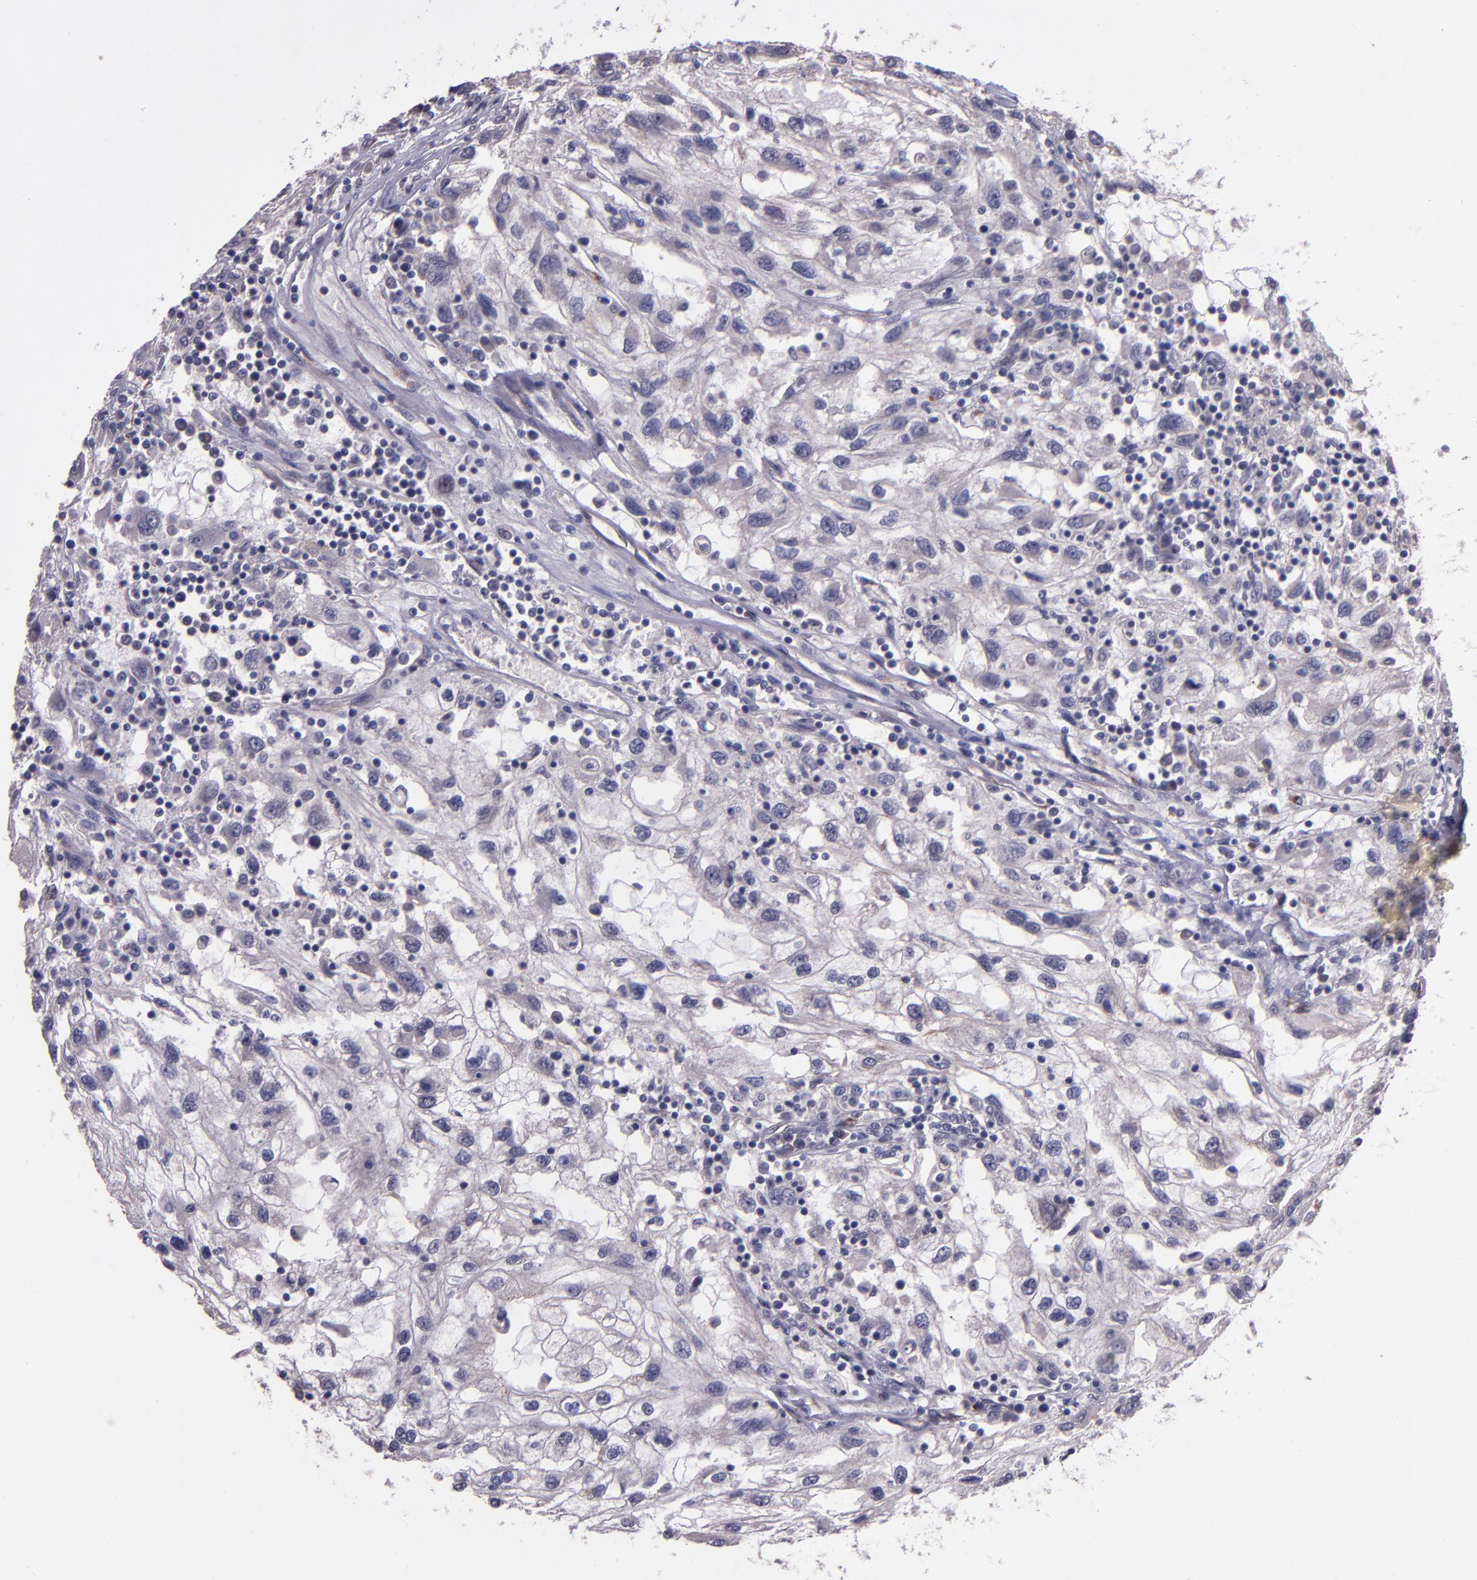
{"staining": {"intensity": "negative", "quantity": "none", "location": "none"}, "tissue": "renal cancer", "cell_type": "Tumor cells", "image_type": "cancer", "snomed": [{"axis": "morphology", "description": "Normal tissue, NOS"}, {"axis": "morphology", "description": "Adenocarcinoma, NOS"}, {"axis": "topography", "description": "Kidney"}], "caption": "The image demonstrates no significant staining in tumor cells of adenocarcinoma (renal). (DAB immunohistochemistry visualized using brightfield microscopy, high magnification).", "gene": "TAF7L", "patient": {"sex": "male", "age": 71}}